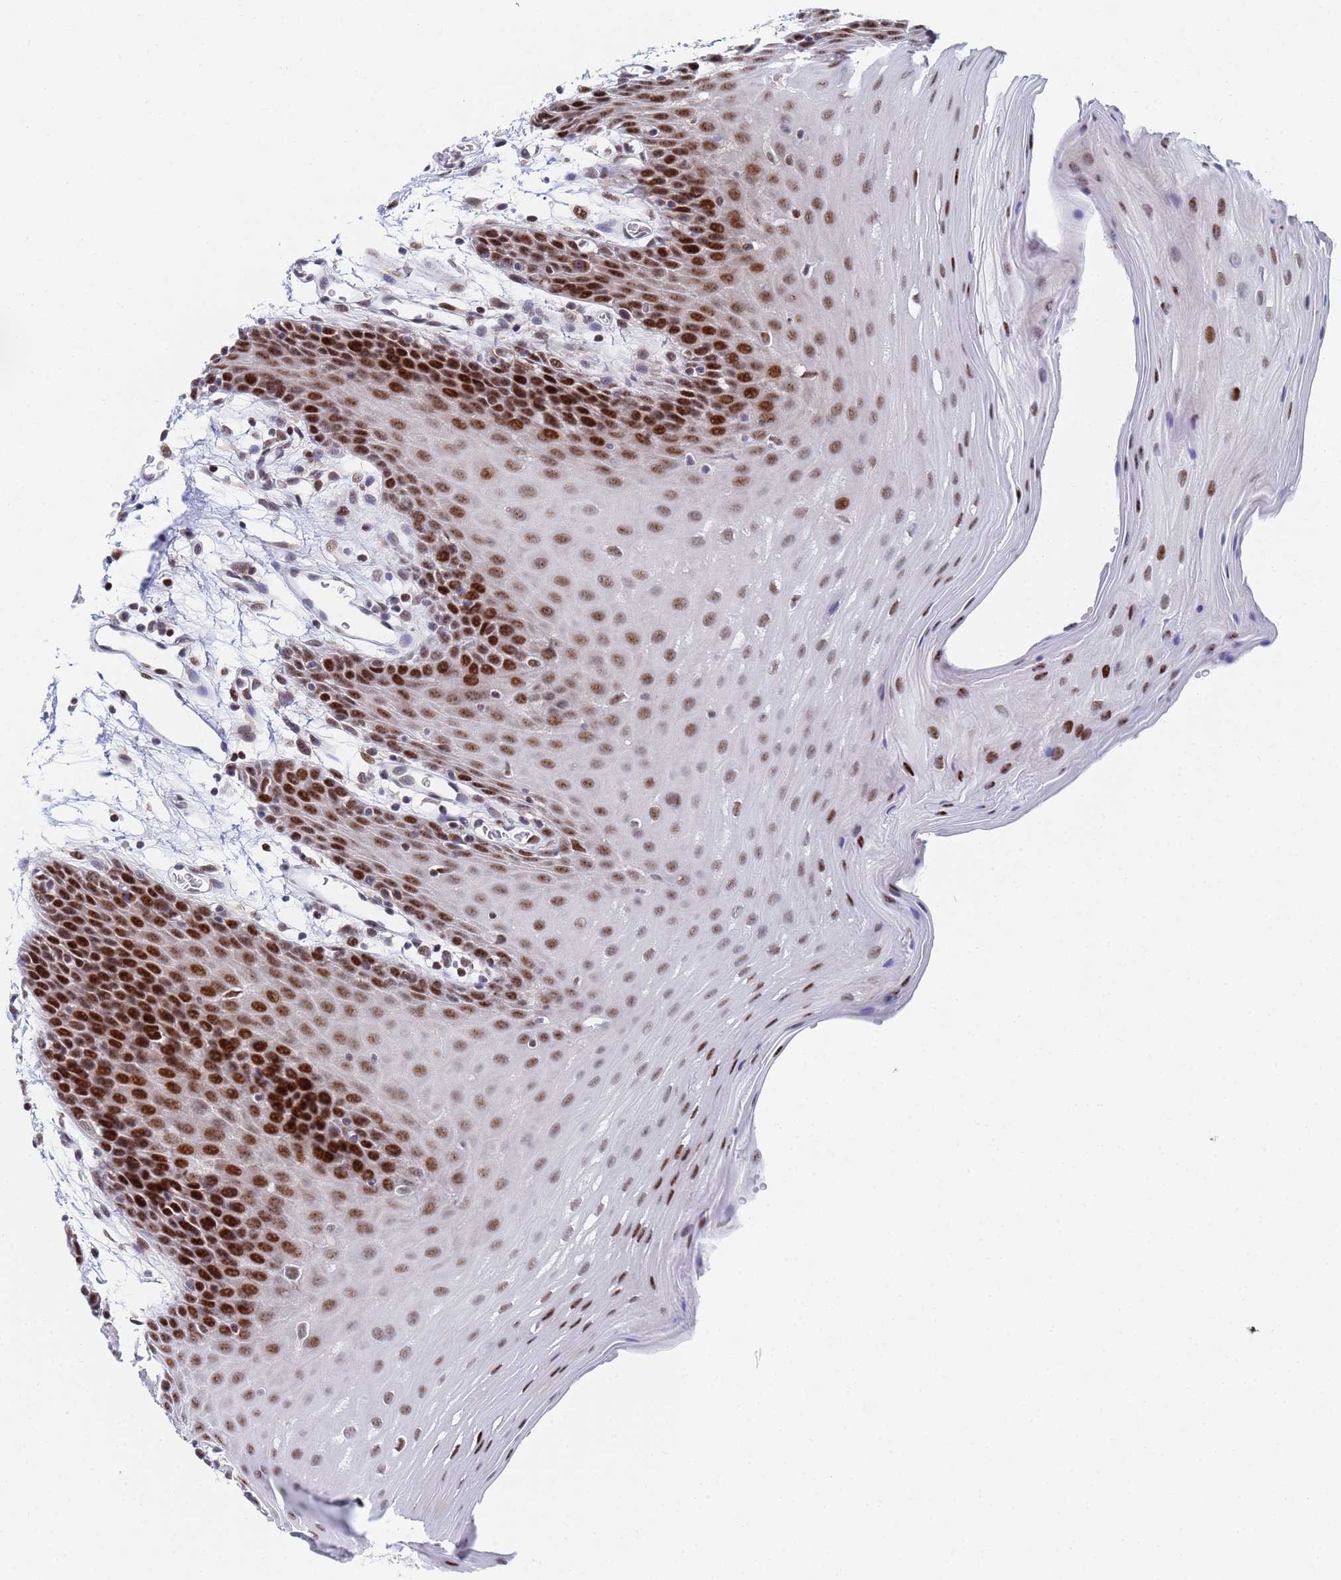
{"staining": {"intensity": "strong", "quantity": ">75%", "location": "nuclear"}, "tissue": "oral mucosa", "cell_type": "Squamous epithelial cells", "image_type": "normal", "snomed": [{"axis": "morphology", "description": "Normal tissue, NOS"}, {"axis": "topography", "description": "Skeletal muscle"}, {"axis": "topography", "description": "Oral tissue"}, {"axis": "topography", "description": "Salivary gland"}, {"axis": "topography", "description": "Peripheral nerve tissue"}], "caption": "A brown stain shows strong nuclear expression of a protein in squamous epithelial cells of unremarkable human oral mucosa. (Brightfield microscopy of DAB IHC at high magnification).", "gene": "AP5Z1", "patient": {"sex": "male", "age": 54}}